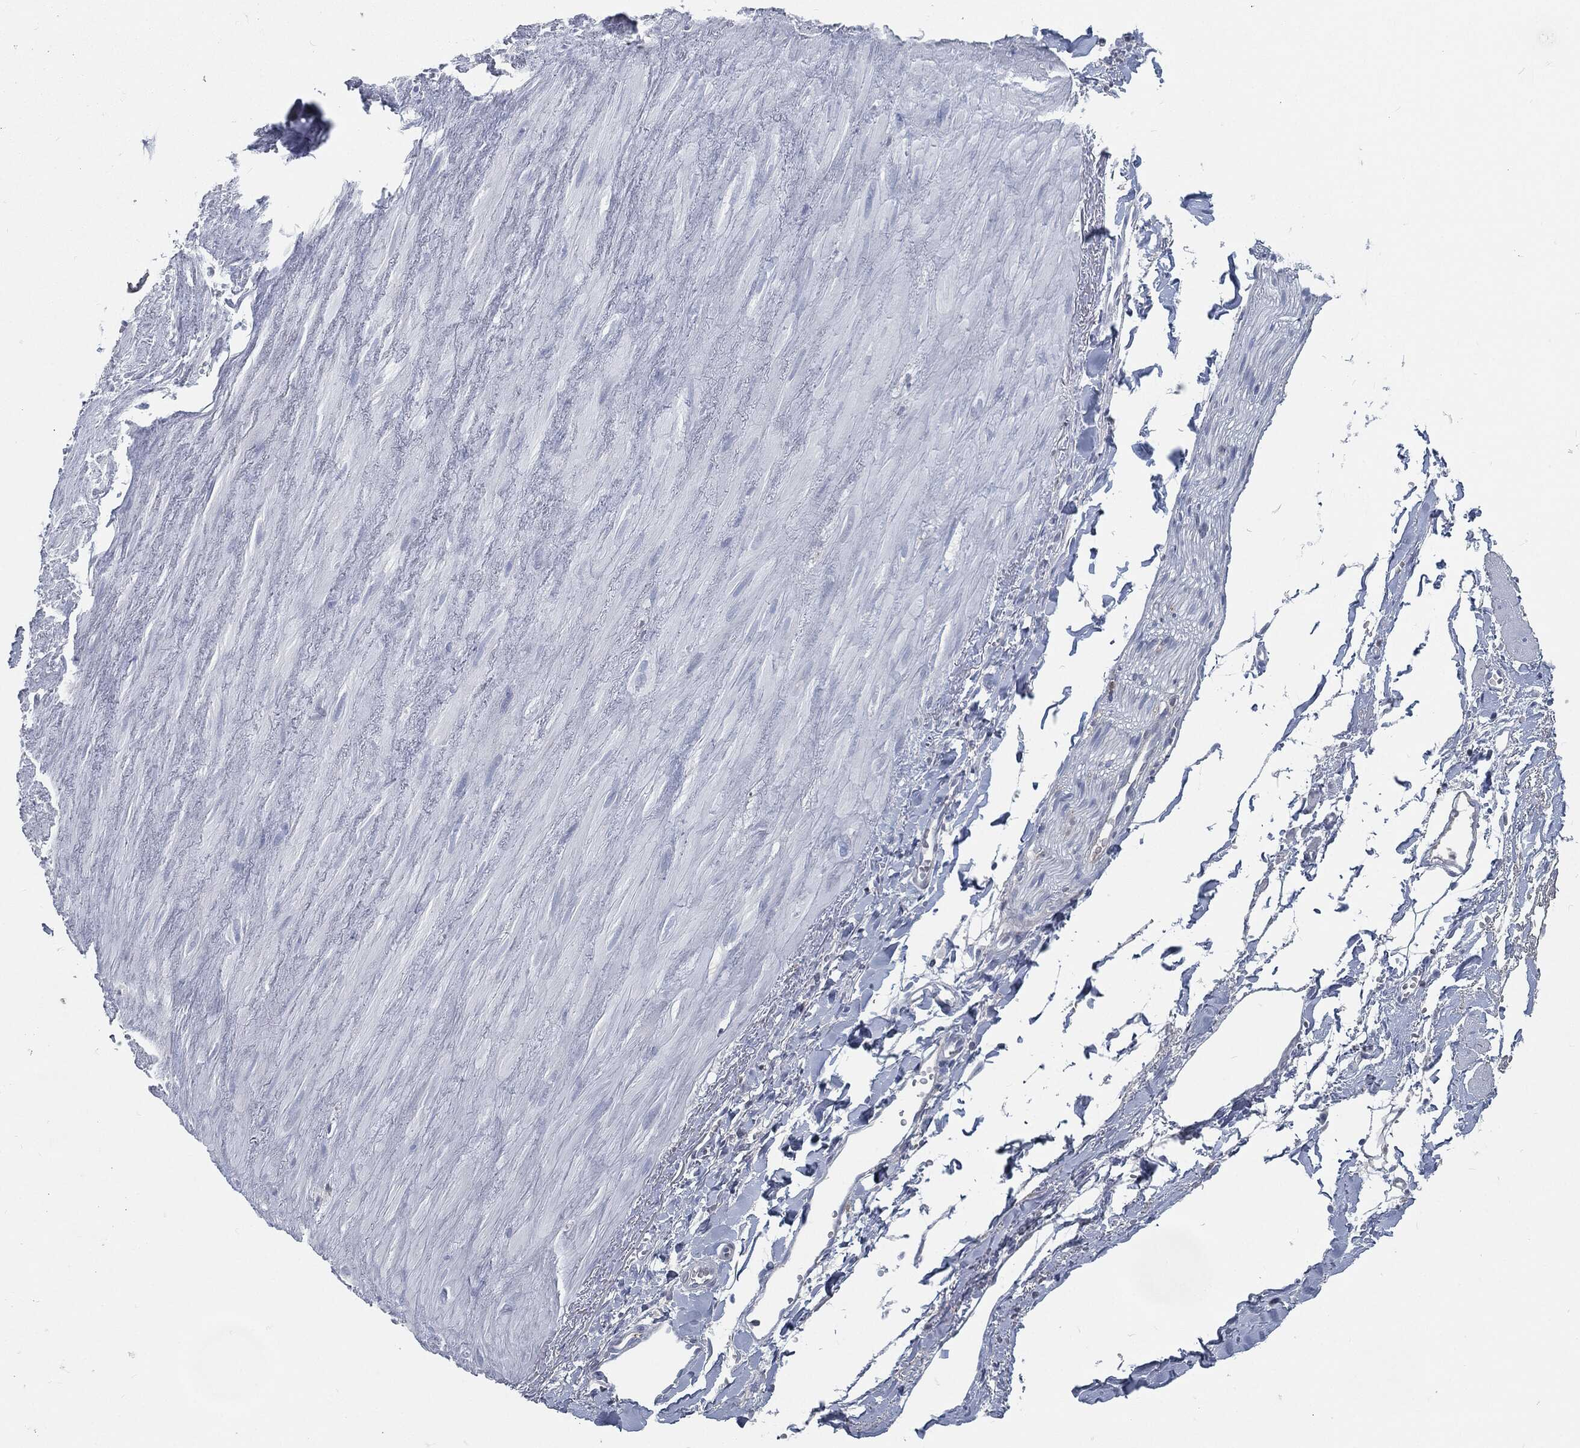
{"staining": {"intensity": "negative", "quantity": "none", "location": "none"}, "tissue": "soft tissue", "cell_type": "Fibroblasts", "image_type": "normal", "snomed": [{"axis": "morphology", "description": "Normal tissue, NOS"}, {"axis": "morphology", "description": "Adenocarcinoma, NOS"}, {"axis": "topography", "description": "Pancreas"}, {"axis": "topography", "description": "Peripheral nerve tissue"}], "caption": "Immunohistochemistry (IHC) micrograph of normal soft tissue stained for a protein (brown), which displays no positivity in fibroblasts.", "gene": "MST1", "patient": {"sex": "male", "age": 61}}